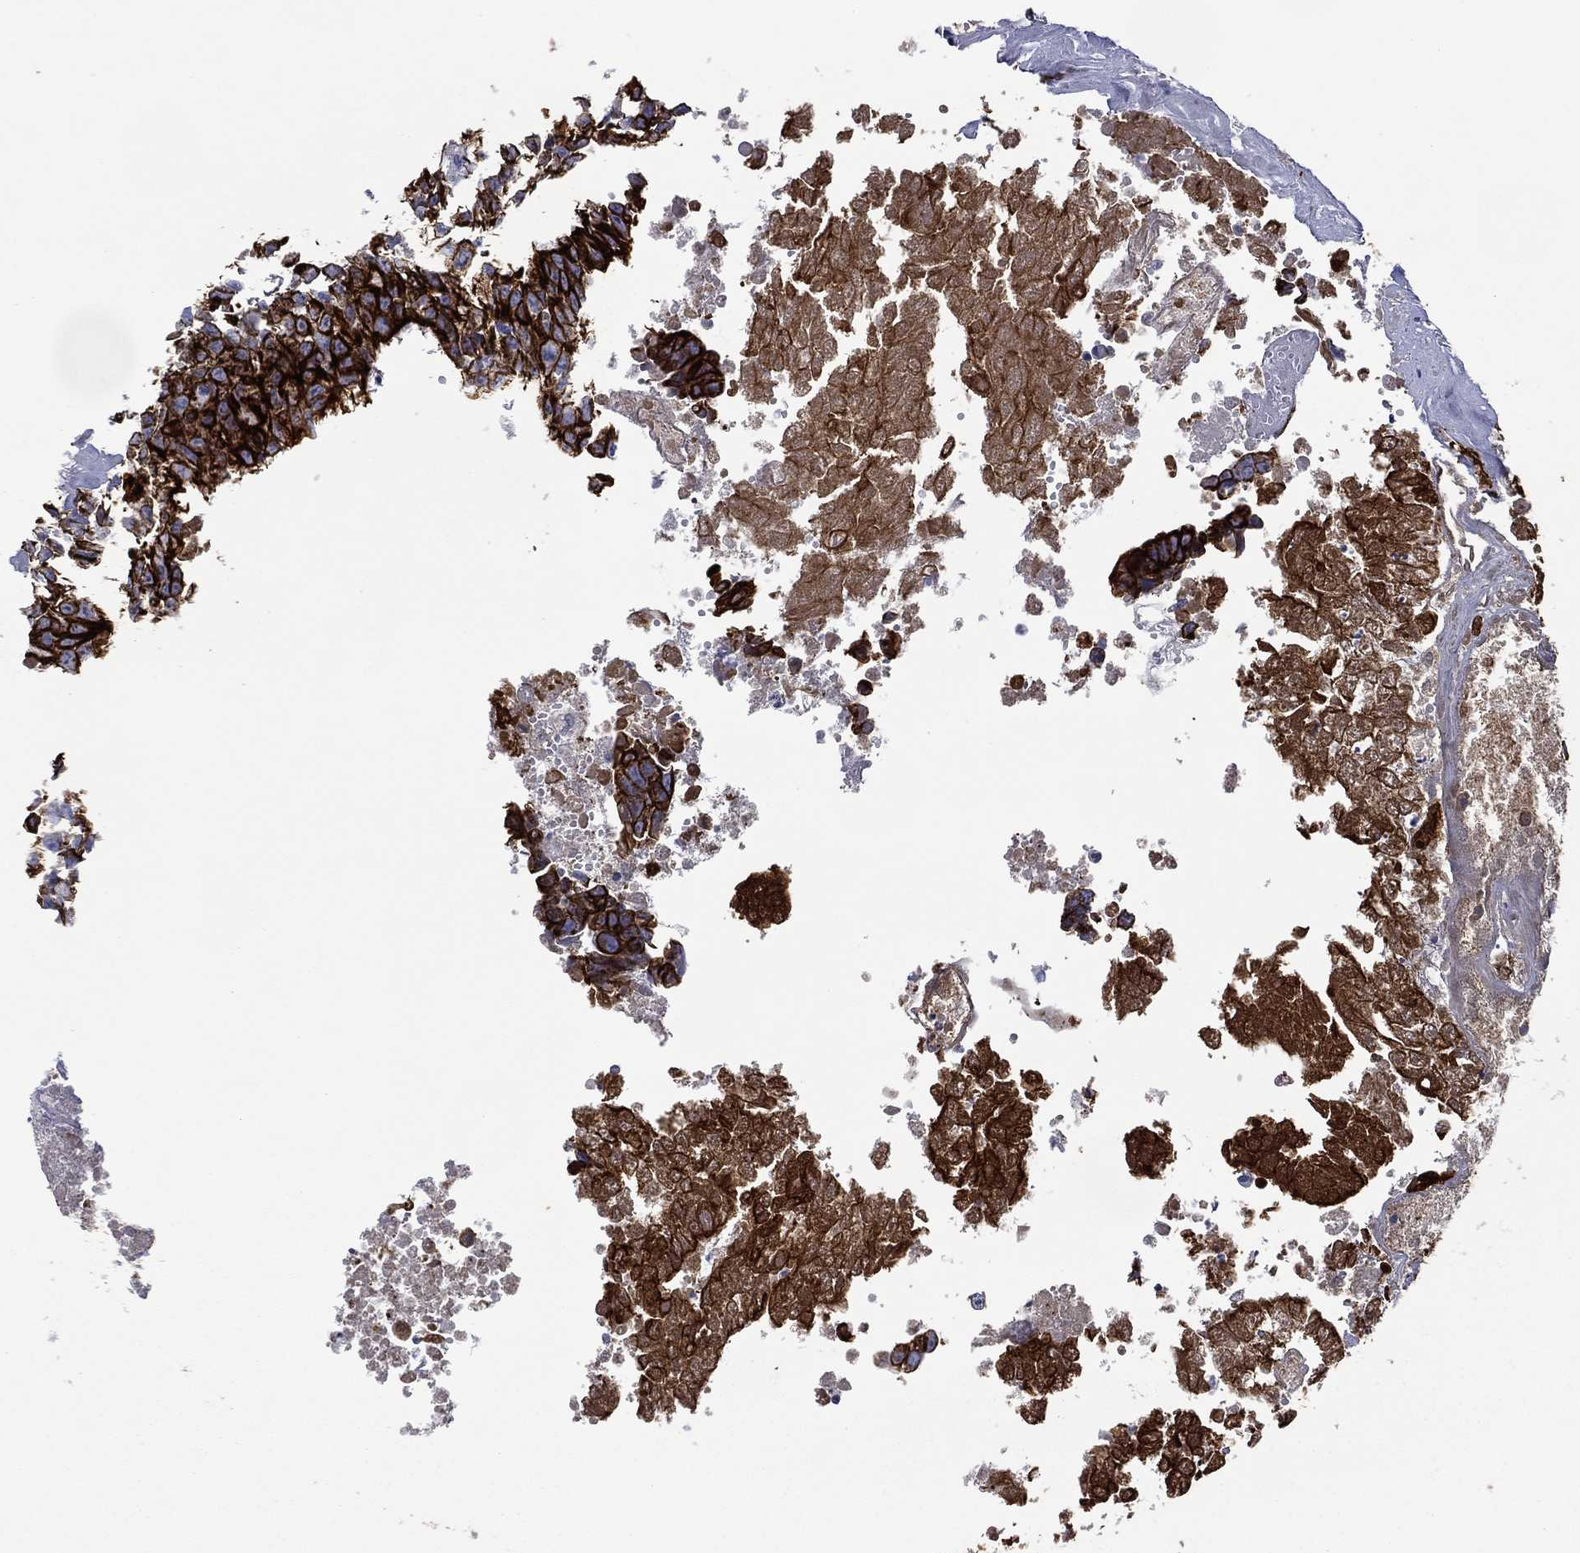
{"staining": {"intensity": "strong", "quantity": ">75%", "location": "cytoplasmic/membranous"}, "tissue": "testis cancer", "cell_type": "Tumor cells", "image_type": "cancer", "snomed": [{"axis": "morphology", "description": "Carcinoma, Embryonal, NOS"}, {"axis": "morphology", "description": "Teratoma, malignant, NOS"}, {"axis": "topography", "description": "Testis"}], "caption": "Immunohistochemical staining of human testis cancer (malignant teratoma) displays high levels of strong cytoplasmic/membranous protein positivity in about >75% of tumor cells.", "gene": "KRT7", "patient": {"sex": "male", "age": 24}}